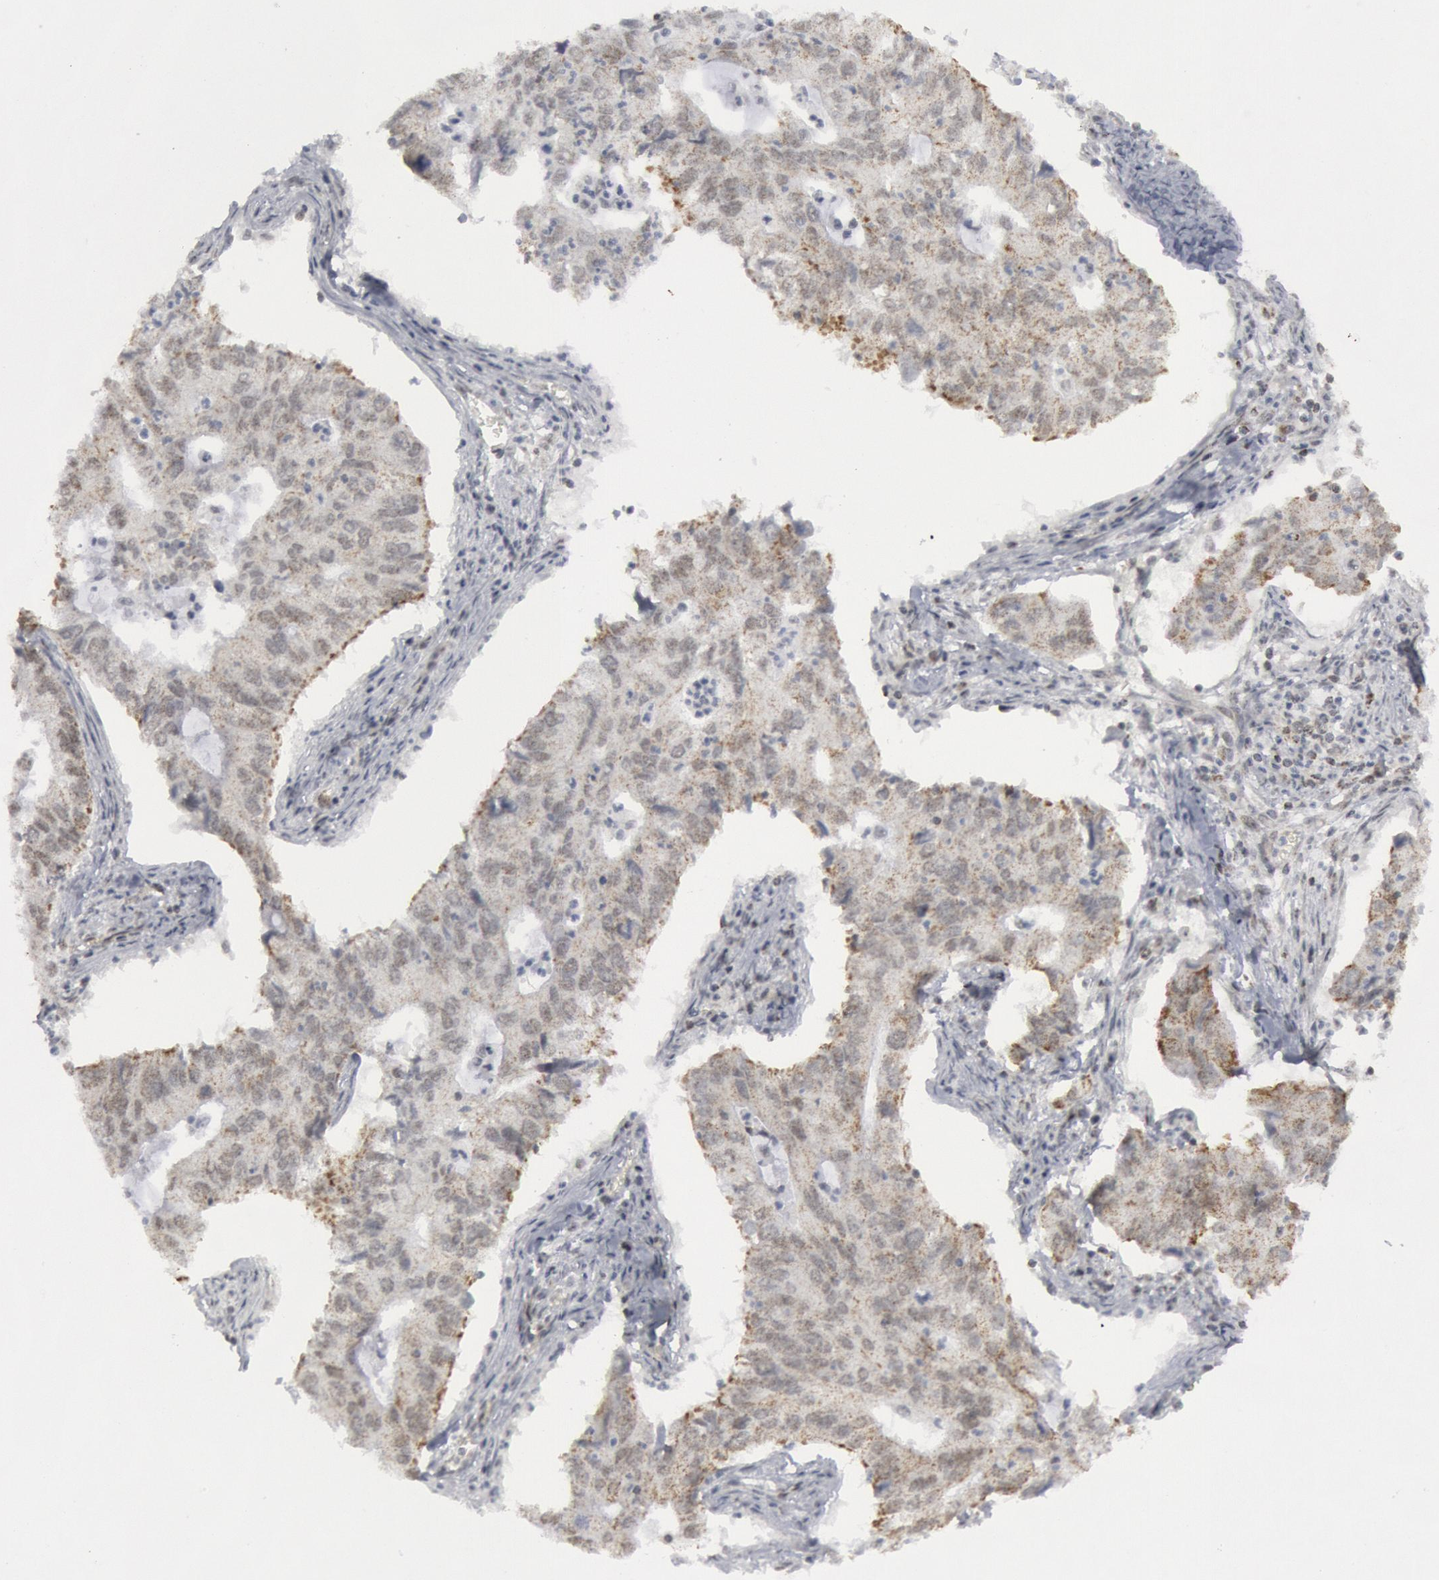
{"staining": {"intensity": "moderate", "quantity": "25%-75%", "location": "cytoplasmic/membranous"}, "tissue": "lung cancer", "cell_type": "Tumor cells", "image_type": "cancer", "snomed": [{"axis": "morphology", "description": "Adenocarcinoma, NOS"}, {"axis": "topography", "description": "Lung"}], "caption": "This is an image of immunohistochemistry (IHC) staining of lung cancer, which shows moderate staining in the cytoplasmic/membranous of tumor cells.", "gene": "CASP9", "patient": {"sex": "male", "age": 48}}